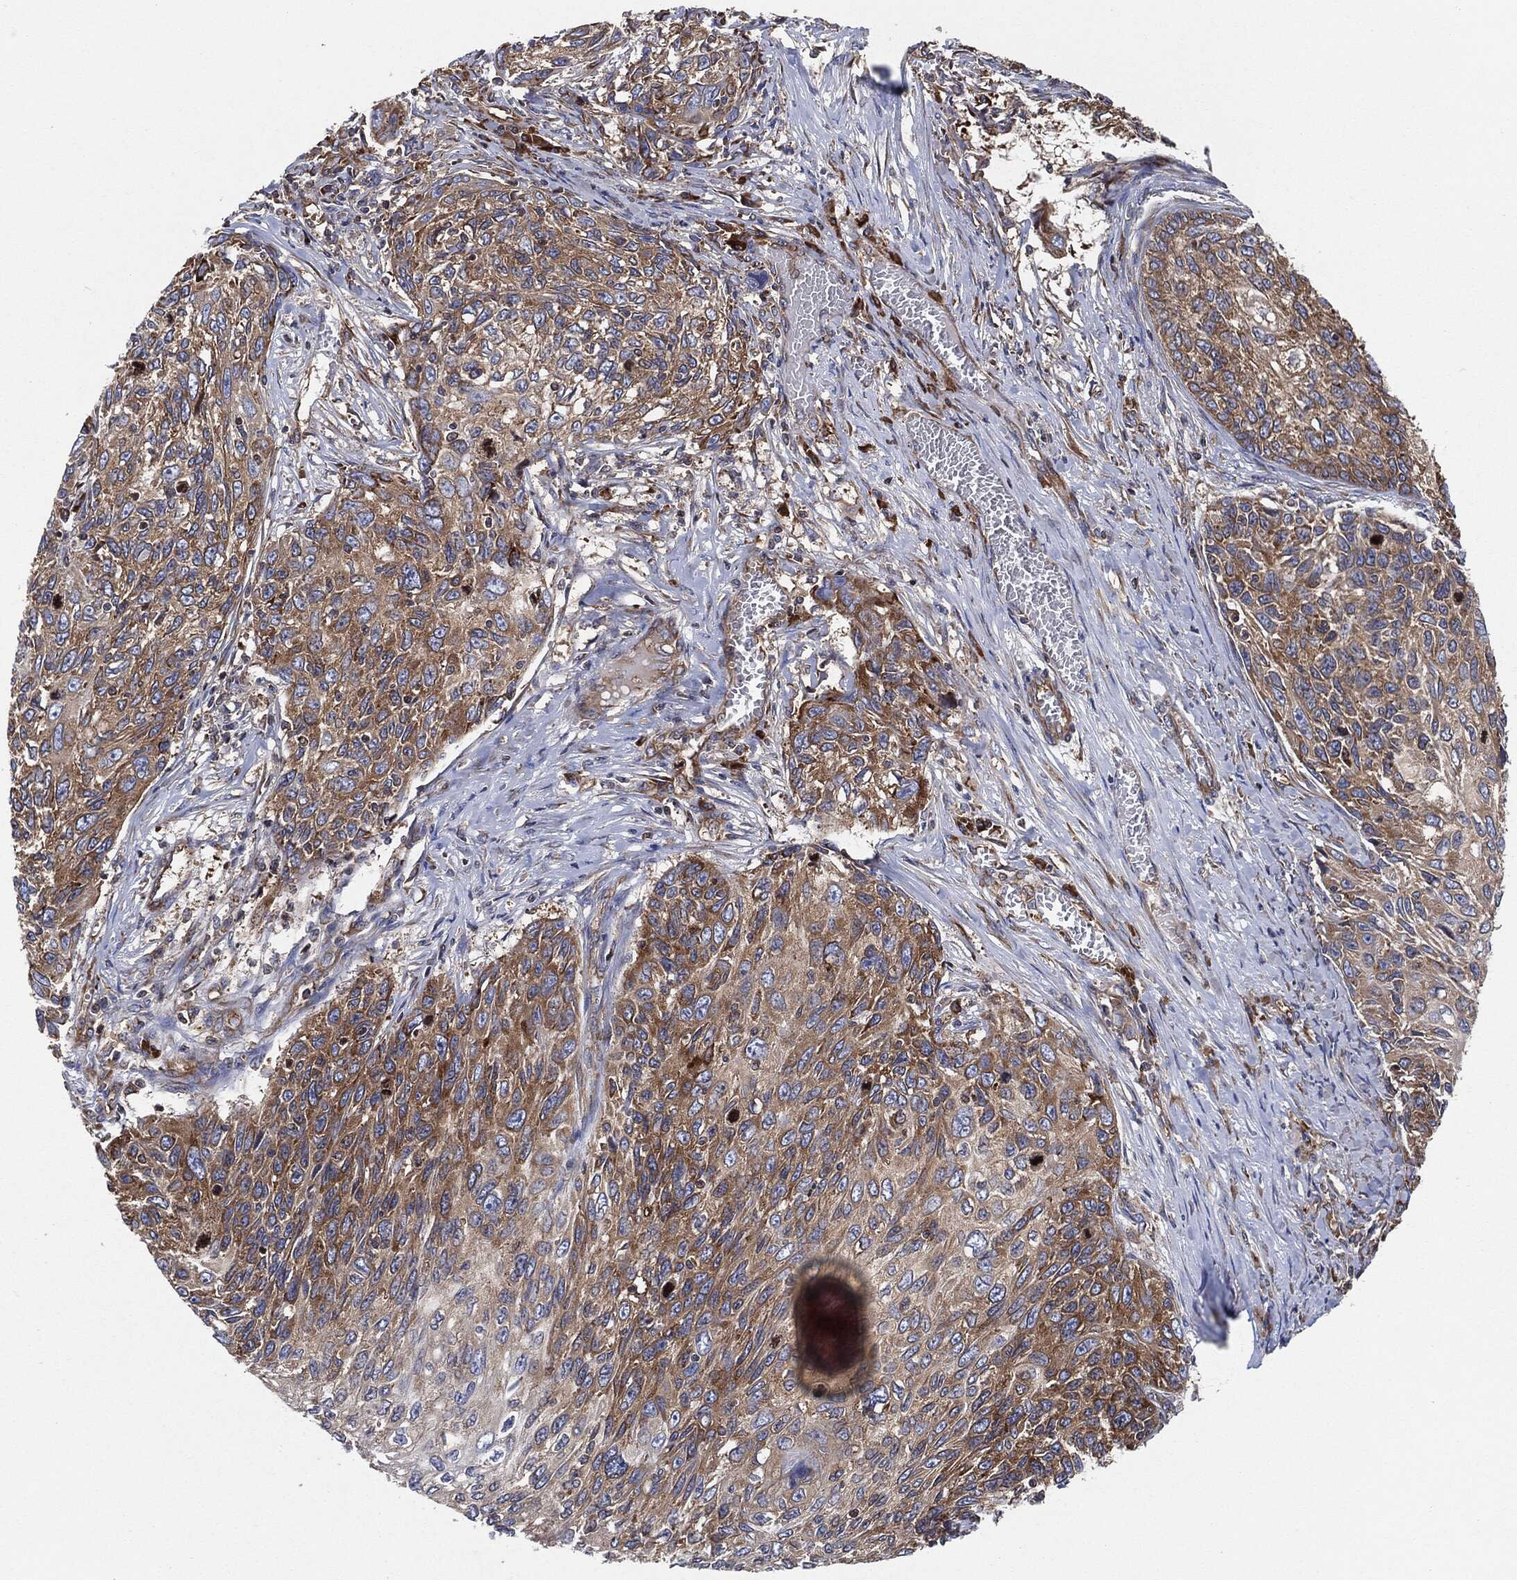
{"staining": {"intensity": "moderate", "quantity": "25%-75%", "location": "cytoplasmic/membranous"}, "tissue": "skin cancer", "cell_type": "Tumor cells", "image_type": "cancer", "snomed": [{"axis": "morphology", "description": "Squamous cell carcinoma, NOS"}, {"axis": "topography", "description": "Skin"}], "caption": "Moderate cytoplasmic/membranous staining is present in approximately 25%-75% of tumor cells in skin cancer. The protein is shown in brown color, while the nuclei are stained blue.", "gene": "EIF2S2", "patient": {"sex": "male", "age": 92}}